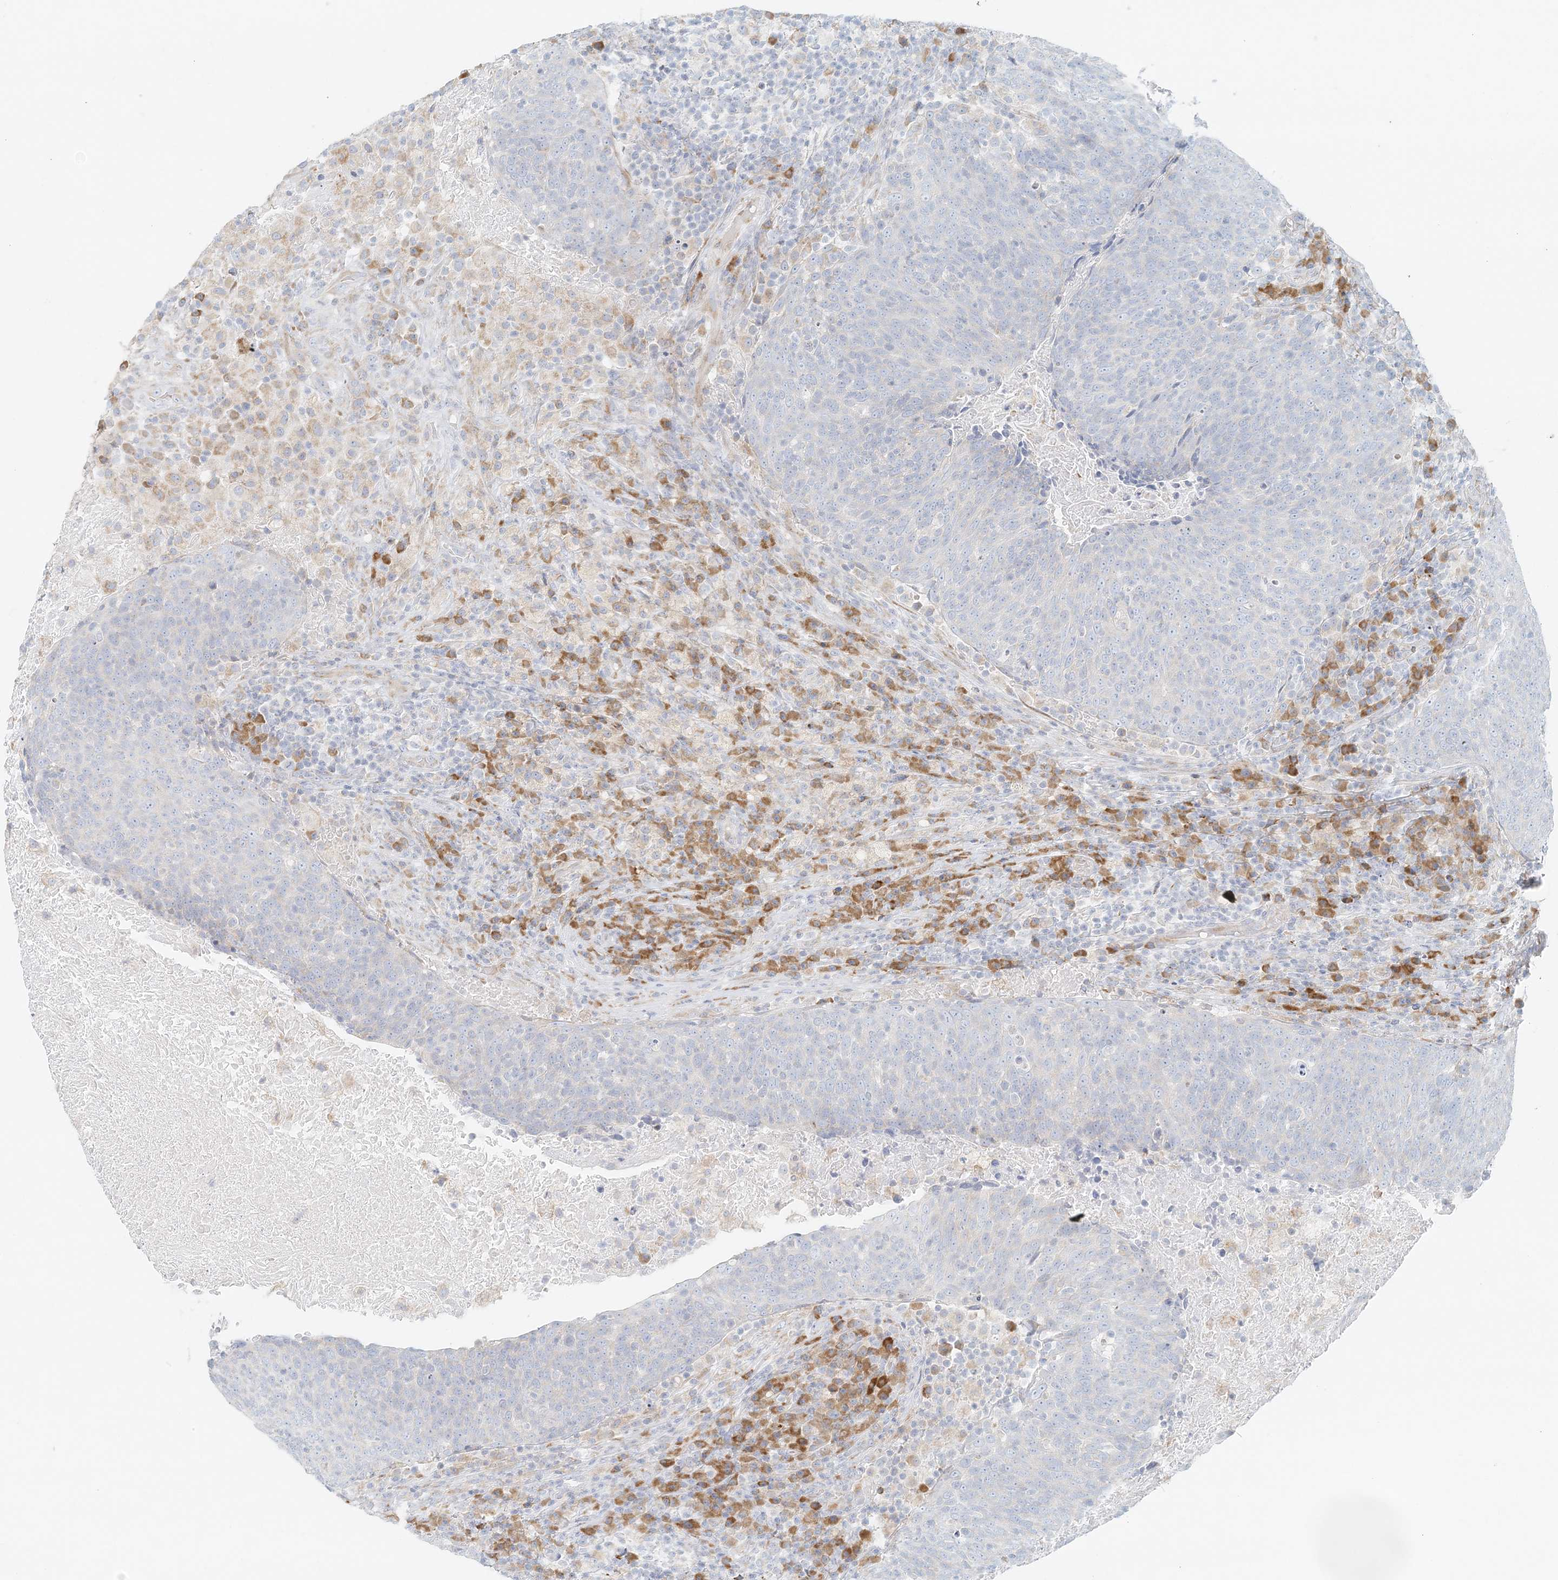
{"staining": {"intensity": "negative", "quantity": "none", "location": "none"}, "tissue": "head and neck cancer", "cell_type": "Tumor cells", "image_type": "cancer", "snomed": [{"axis": "morphology", "description": "Squamous cell carcinoma, NOS"}, {"axis": "morphology", "description": "Squamous cell carcinoma, metastatic, NOS"}, {"axis": "topography", "description": "Lymph node"}, {"axis": "topography", "description": "Head-Neck"}], "caption": "This is an immunohistochemistry micrograph of head and neck cancer. There is no staining in tumor cells.", "gene": "STK11IP", "patient": {"sex": "male", "age": 62}}